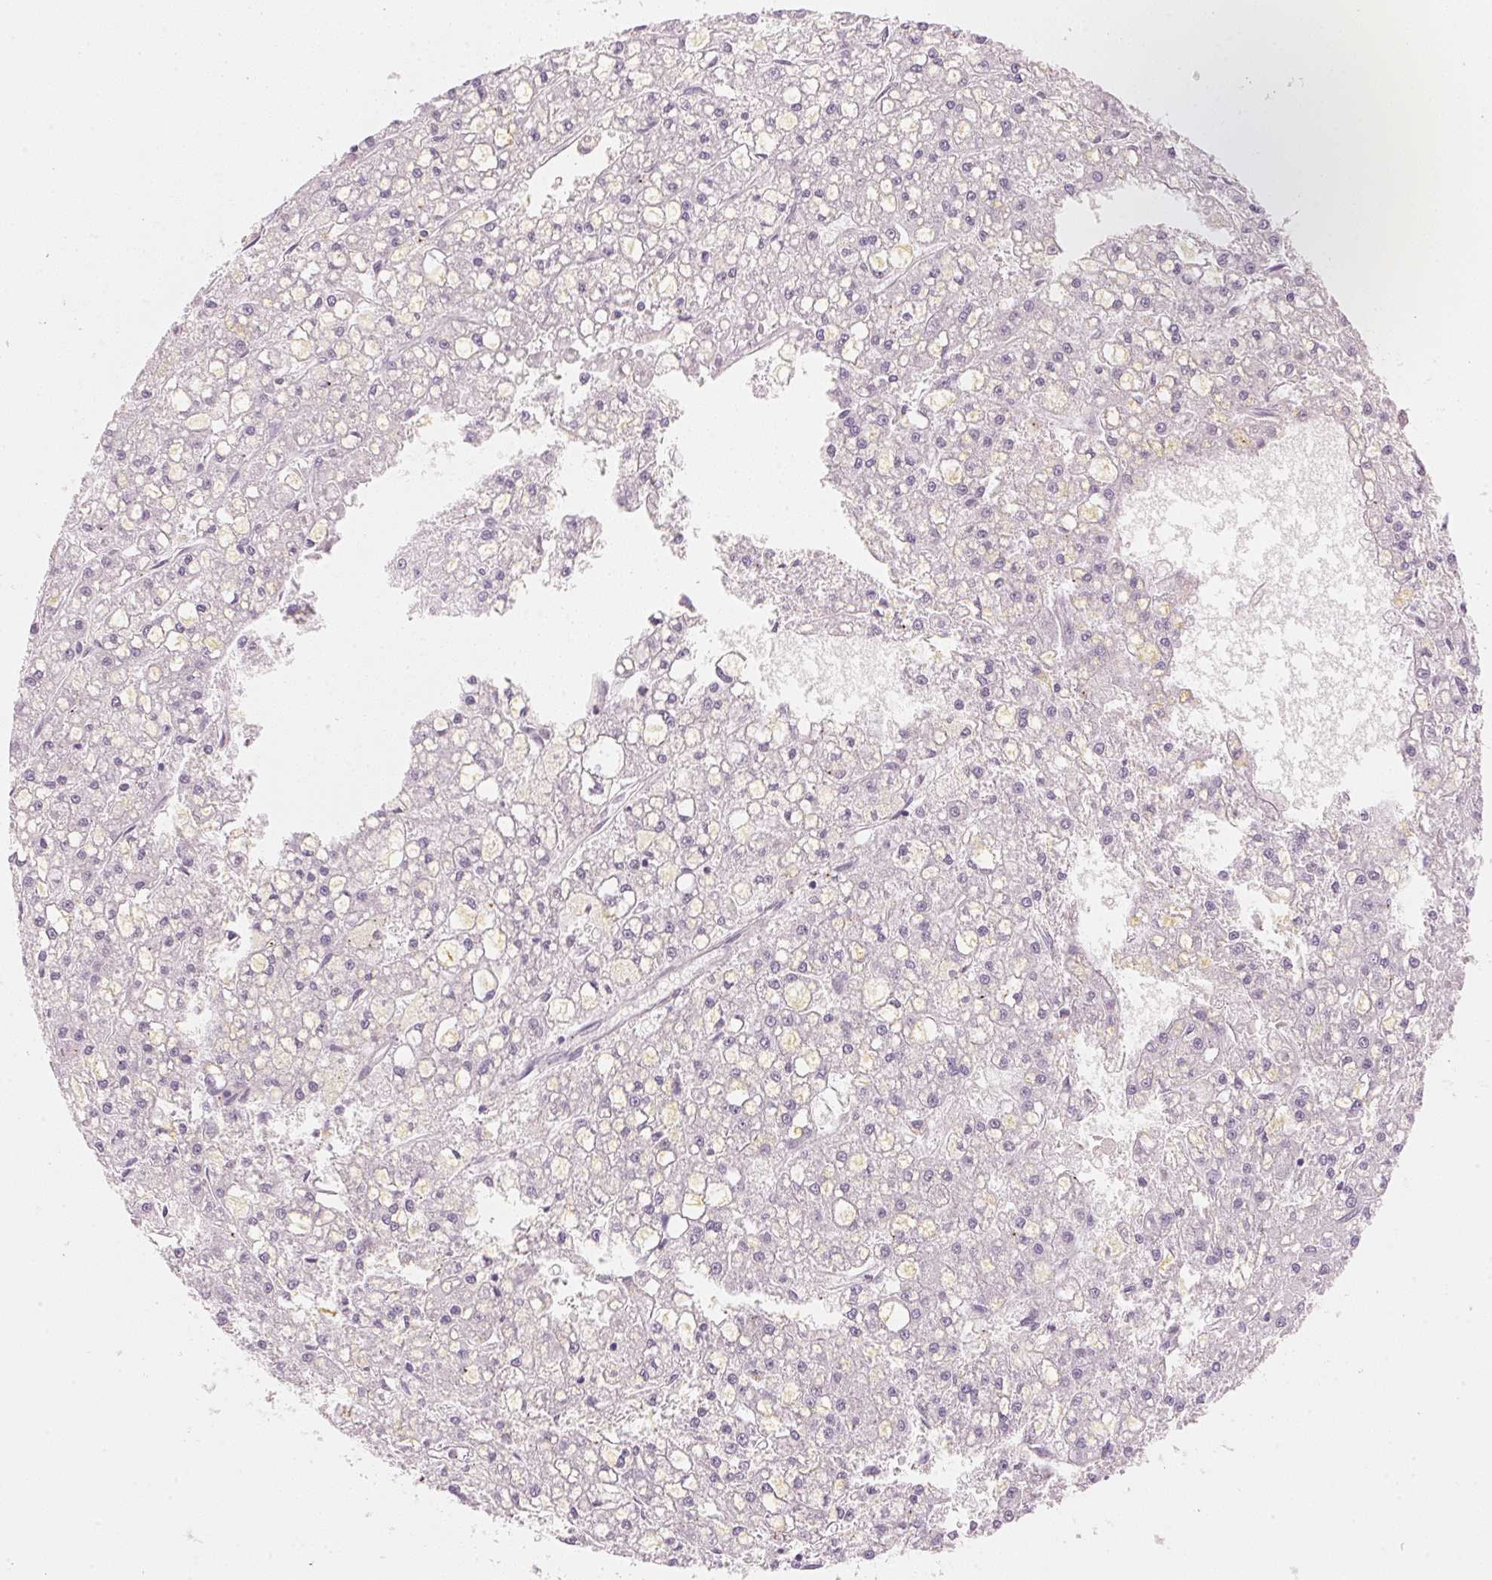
{"staining": {"intensity": "negative", "quantity": "none", "location": "none"}, "tissue": "liver cancer", "cell_type": "Tumor cells", "image_type": "cancer", "snomed": [{"axis": "morphology", "description": "Carcinoma, Hepatocellular, NOS"}, {"axis": "topography", "description": "Liver"}], "caption": "Immunohistochemical staining of liver cancer demonstrates no significant staining in tumor cells.", "gene": "HOXB13", "patient": {"sex": "male", "age": 67}}